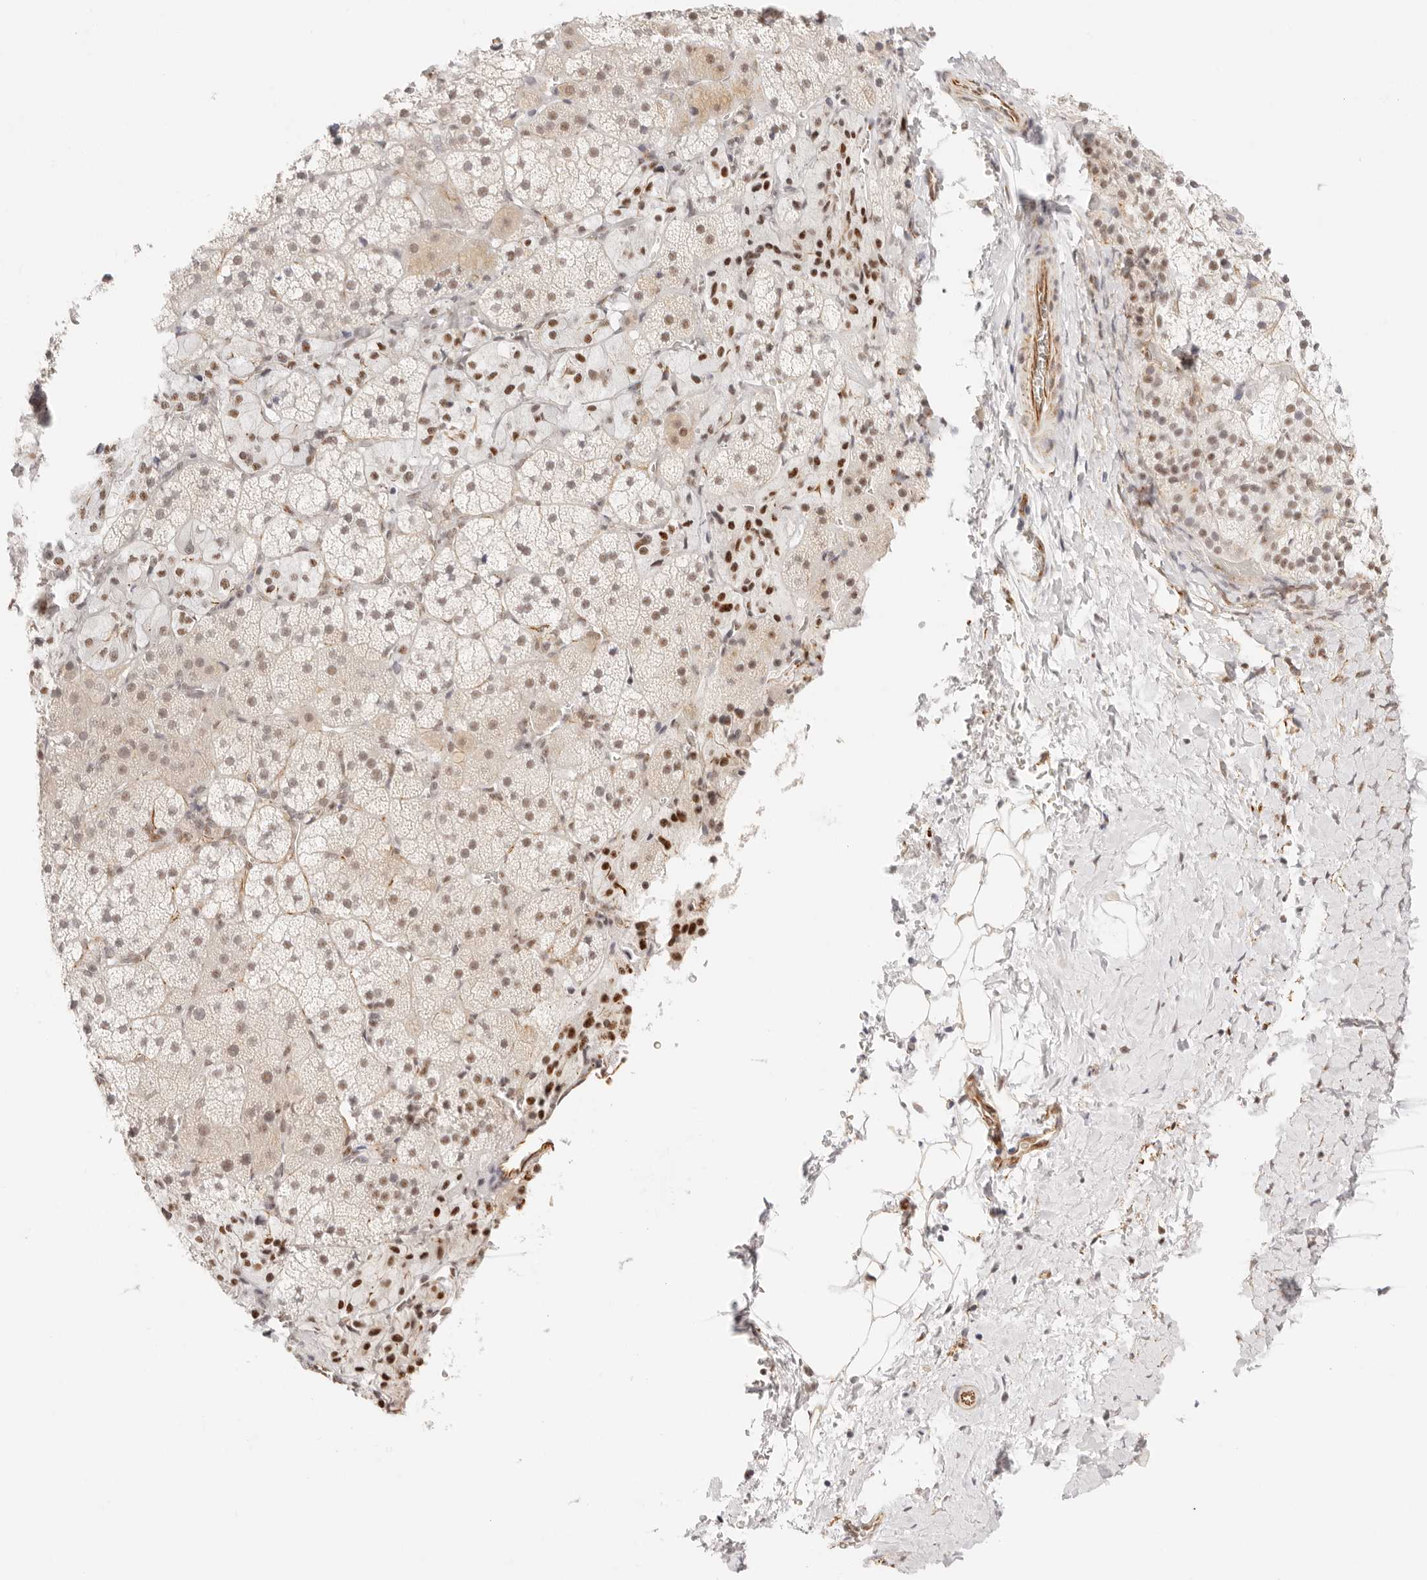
{"staining": {"intensity": "strong", "quantity": "<25%", "location": "nuclear"}, "tissue": "adrenal gland", "cell_type": "Glandular cells", "image_type": "normal", "snomed": [{"axis": "morphology", "description": "Normal tissue, NOS"}, {"axis": "topography", "description": "Adrenal gland"}], "caption": "DAB immunohistochemical staining of normal adrenal gland displays strong nuclear protein expression in approximately <25% of glandular cells.", "gene": "ZC3H11A", "patient": {"sex": "female", "age": 44}}